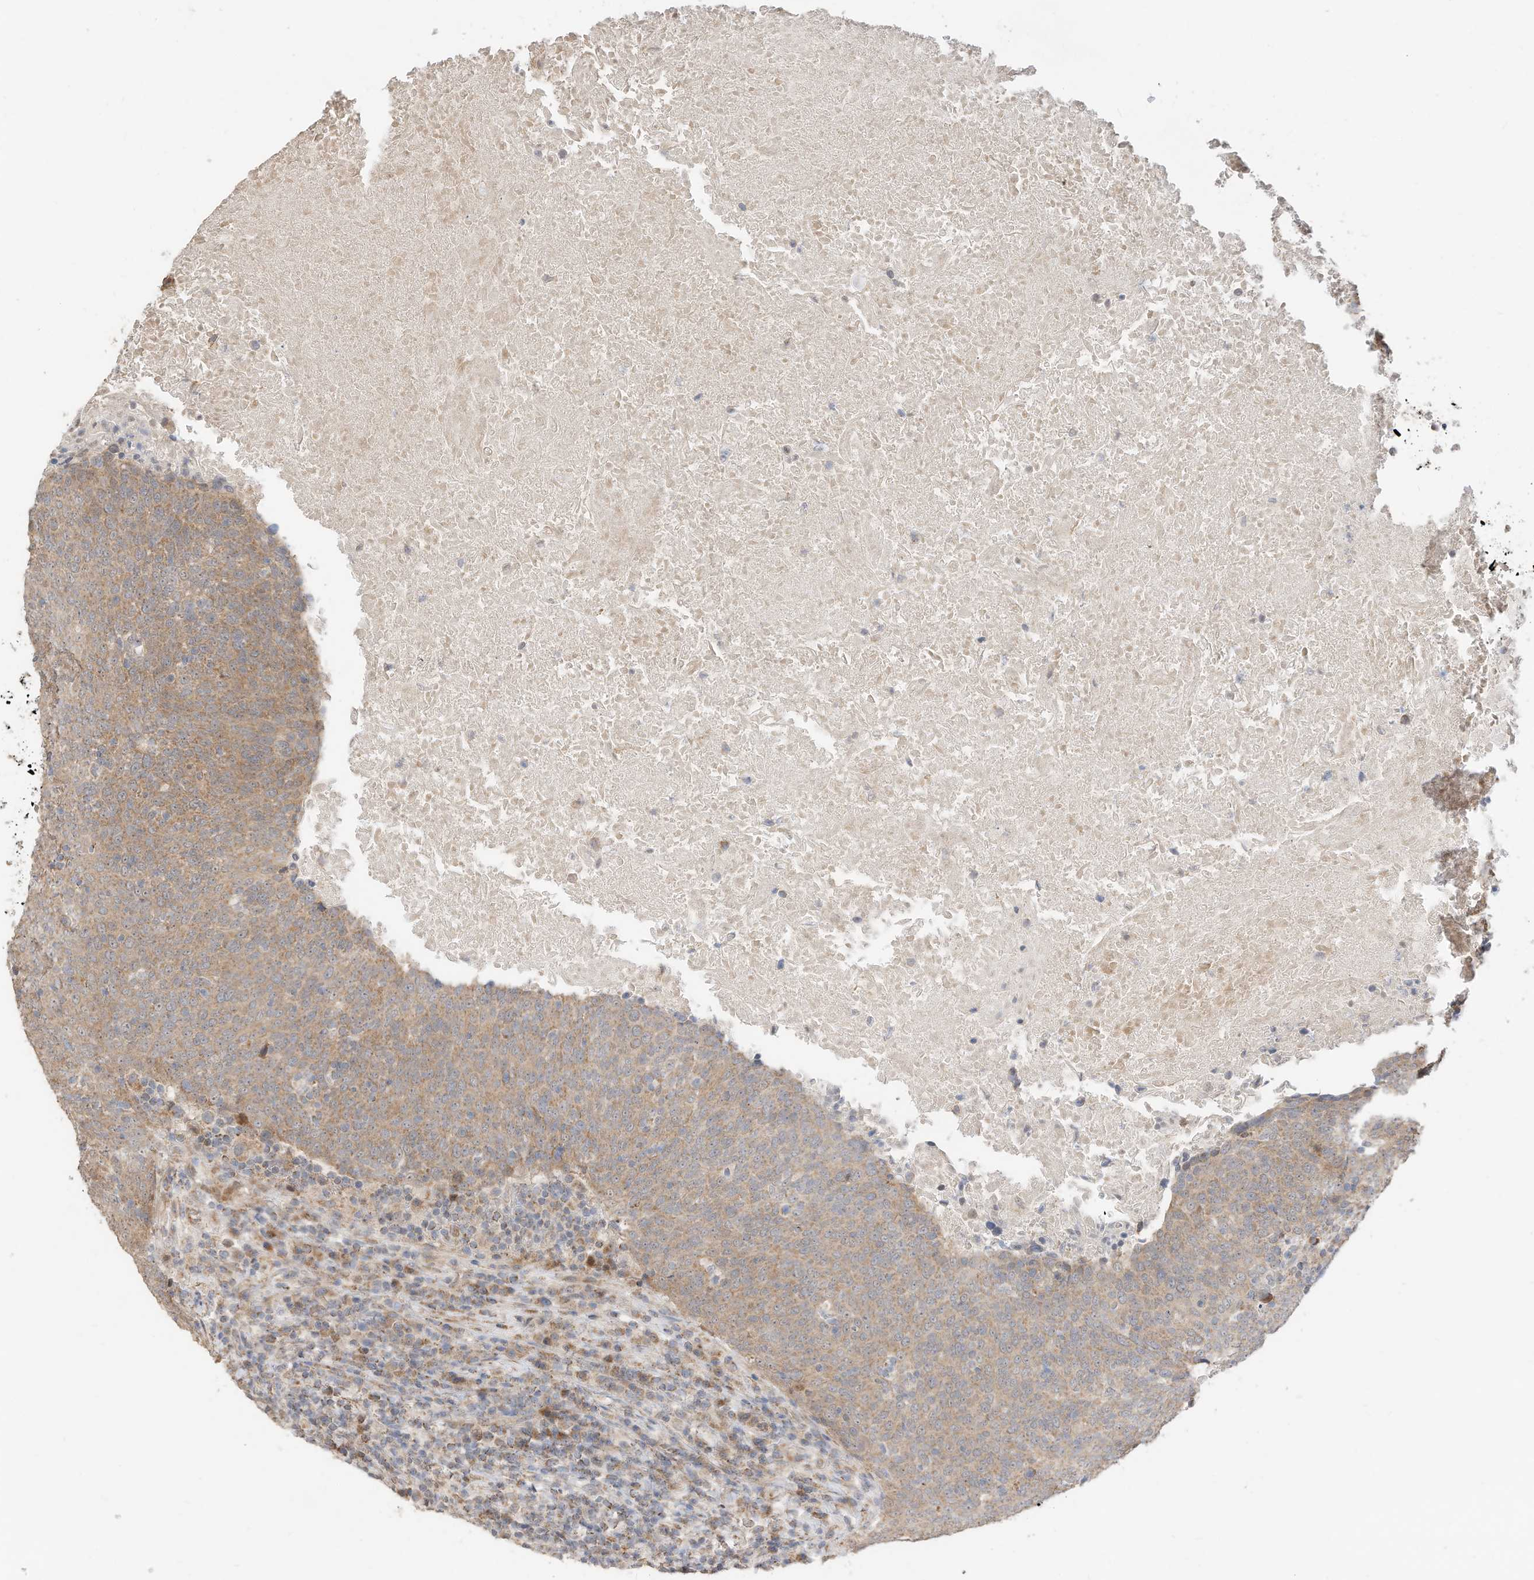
{"staining": {"intensity": "moderate", "quantity": "25%-75%", "location": "cytoplasmic/membranous"}, "tissue": "head and neck cancer", "cell_type": "Tumor cells", "image_type": "cancer", "snomed": [{"axis": "morphology", "description": "Squamous cell carcinoma, NOS"}, {"axis": "morphology", "description": "Squamous cell carcinoma, metastatic, NOS"}, {"axis": "topography", "description": "Lymph node"}, {"axis": "topography", "description": "Head-Neck"}], "caption": "This is an image of immunohistochemistry staining of head and neck squamous cell carcinoma, which shows moderate positivity in the cytoplasmic/membranous of tumor cells.", "gene": "CAGE1", "patient": {"sex": "male", "age": 62}}